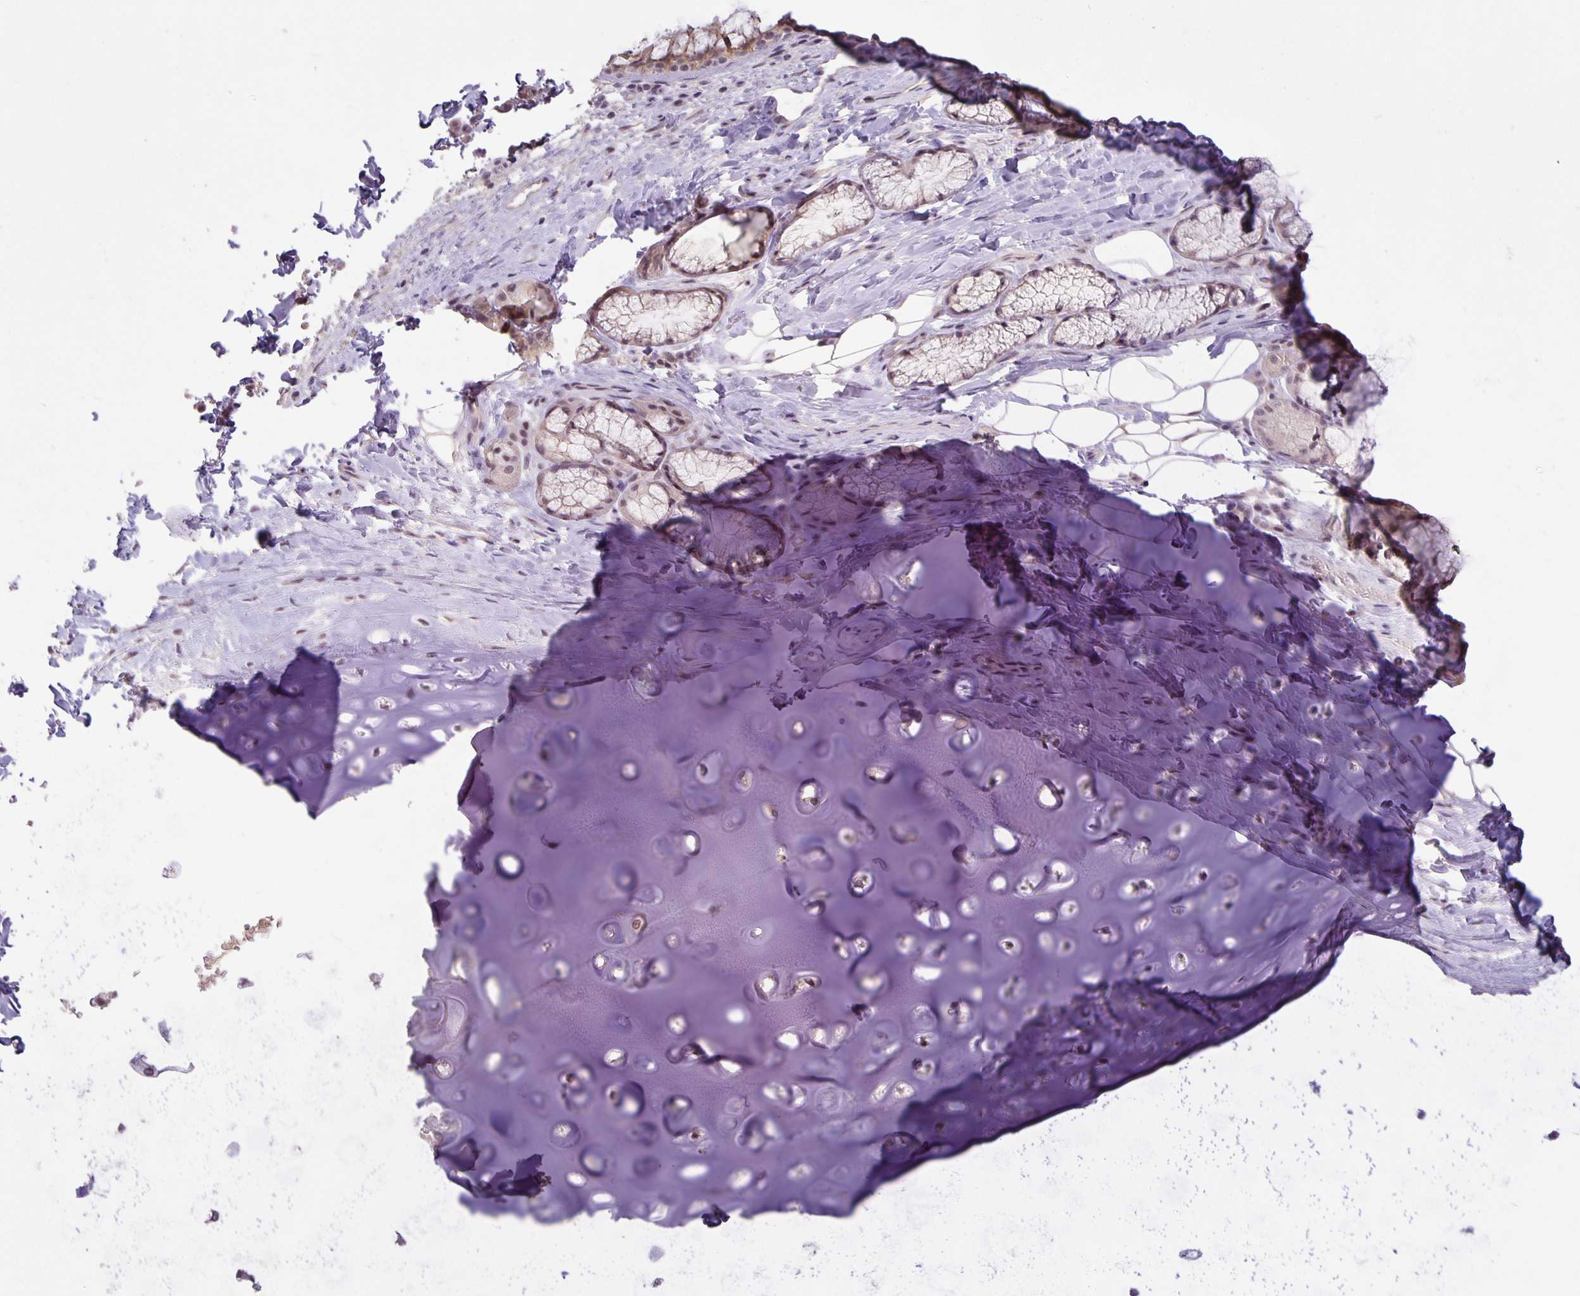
{"staining": {"intensity": "negative", "quantity": "none", "location": "none"}, "tissue": "adipose tissue", "cell_type": "Adipocytes", "image_type": "normal", "snomed": [{"axis": "morphology", "description": "Normal tissue, NOS"}, {"axis": "topography", "description": "Cartilage tissue"}, {"axis": "topography", "description": "Bronchus"}], "caption": "Immunohistochemistry photomicrograph of benign adipose tissue: adipose tissue stained with DAB (3,3'-diaminobenzidine) reveals no significant protein expression in adipocytes.", "gene": "ARVCF", "patient": {"sex": "male", "age": 64}}